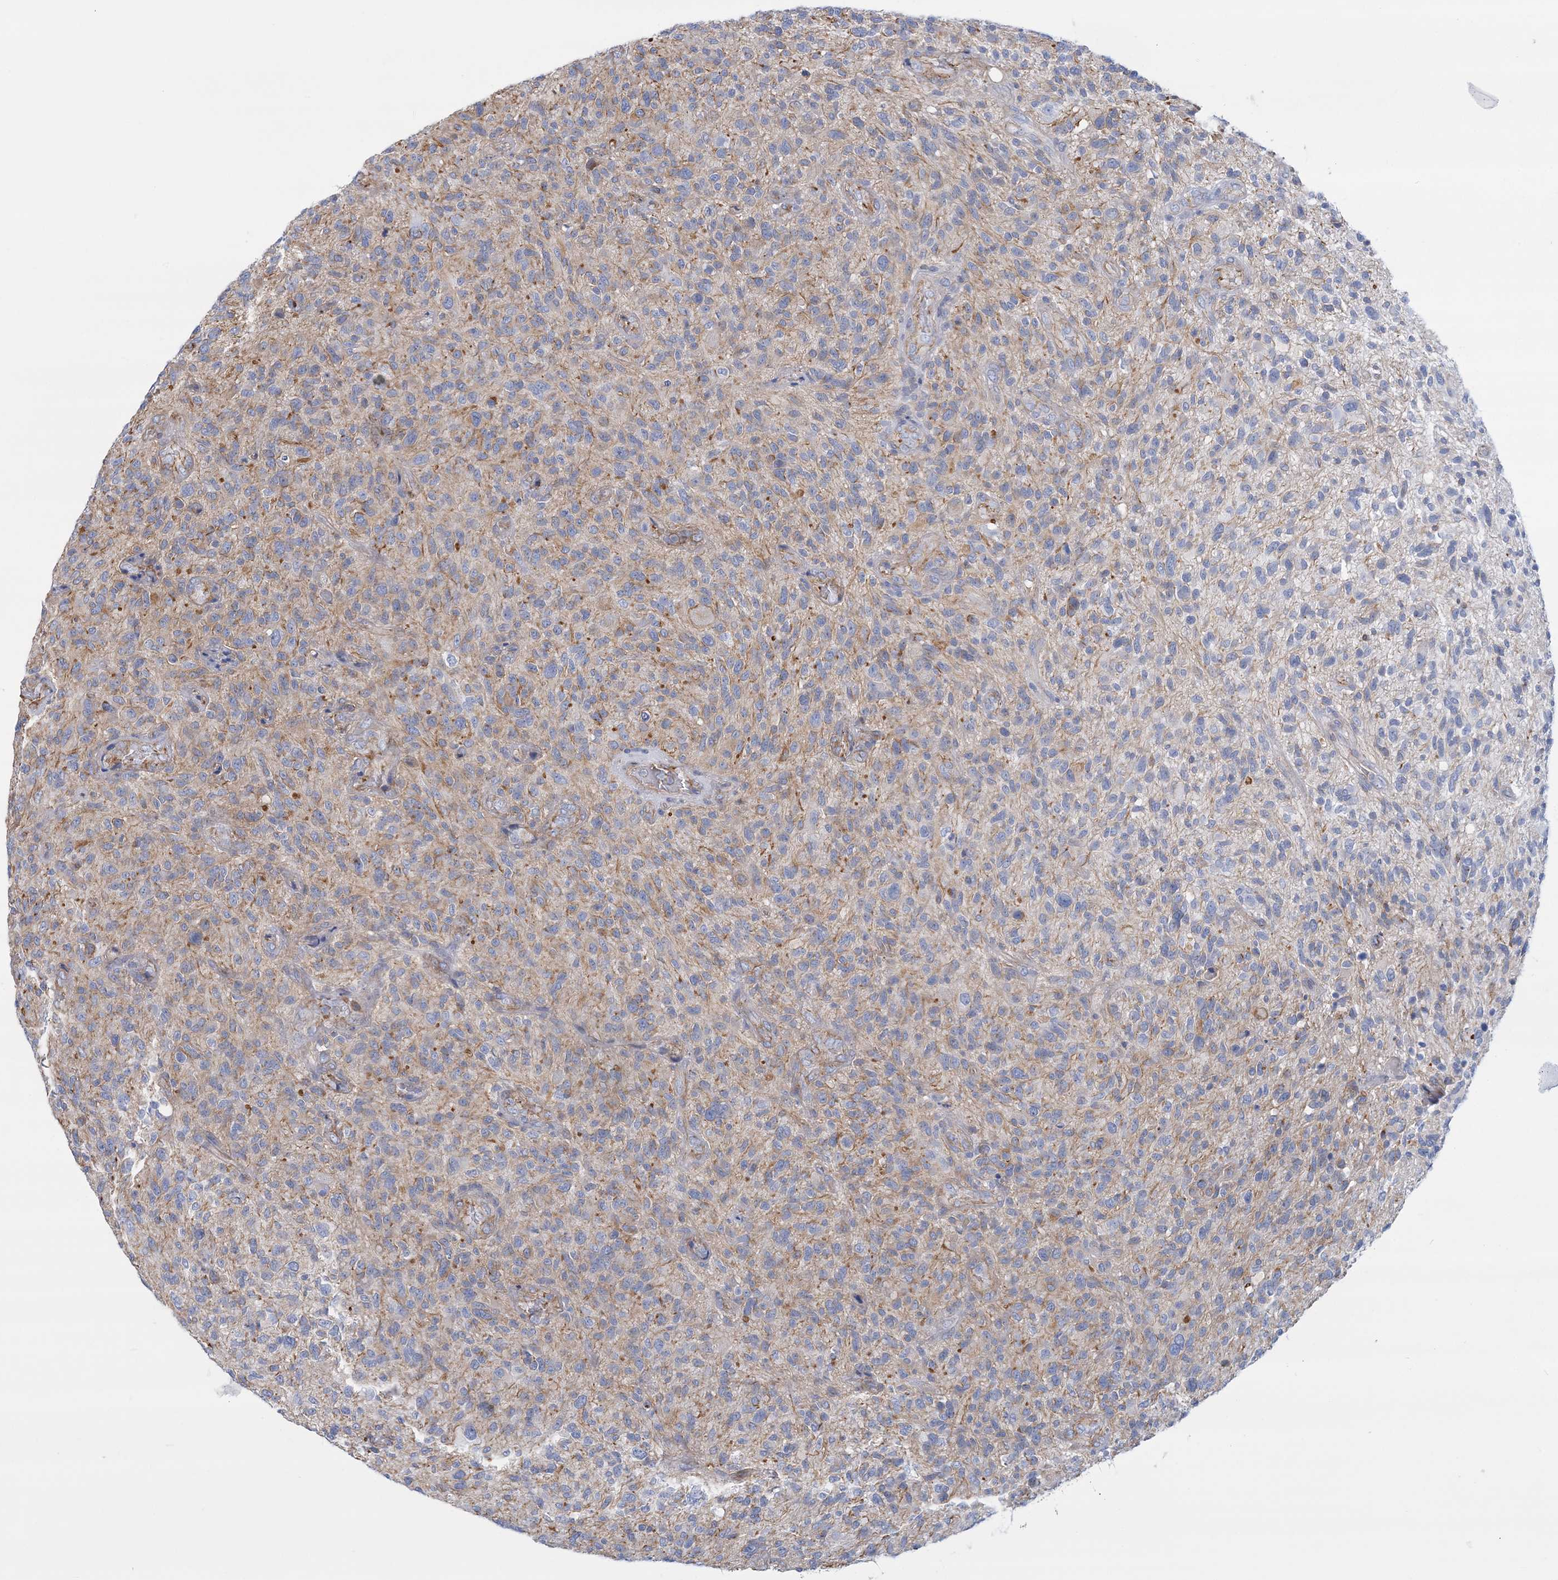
{"staining": {"intensity": "negative", "quantity": "none", "location": "none"}, "tissue": "glioma", "cell_type": "Tumor cells", "image_type": "cancer", "snomed": [{"axis": "morphology", "description": "Glioma, malignant, High grade"}, {"axis": "topography", "description": "Brain"}], "caption": "High magnification brightfield microscopy of malignant high-grade glioma stained with DAB (brown) and counterstained with hematoxylin (blue): tumor cells show no significant staining.", "gene": "C11orf21", "patient": {"sex": "male", "age": 47}}